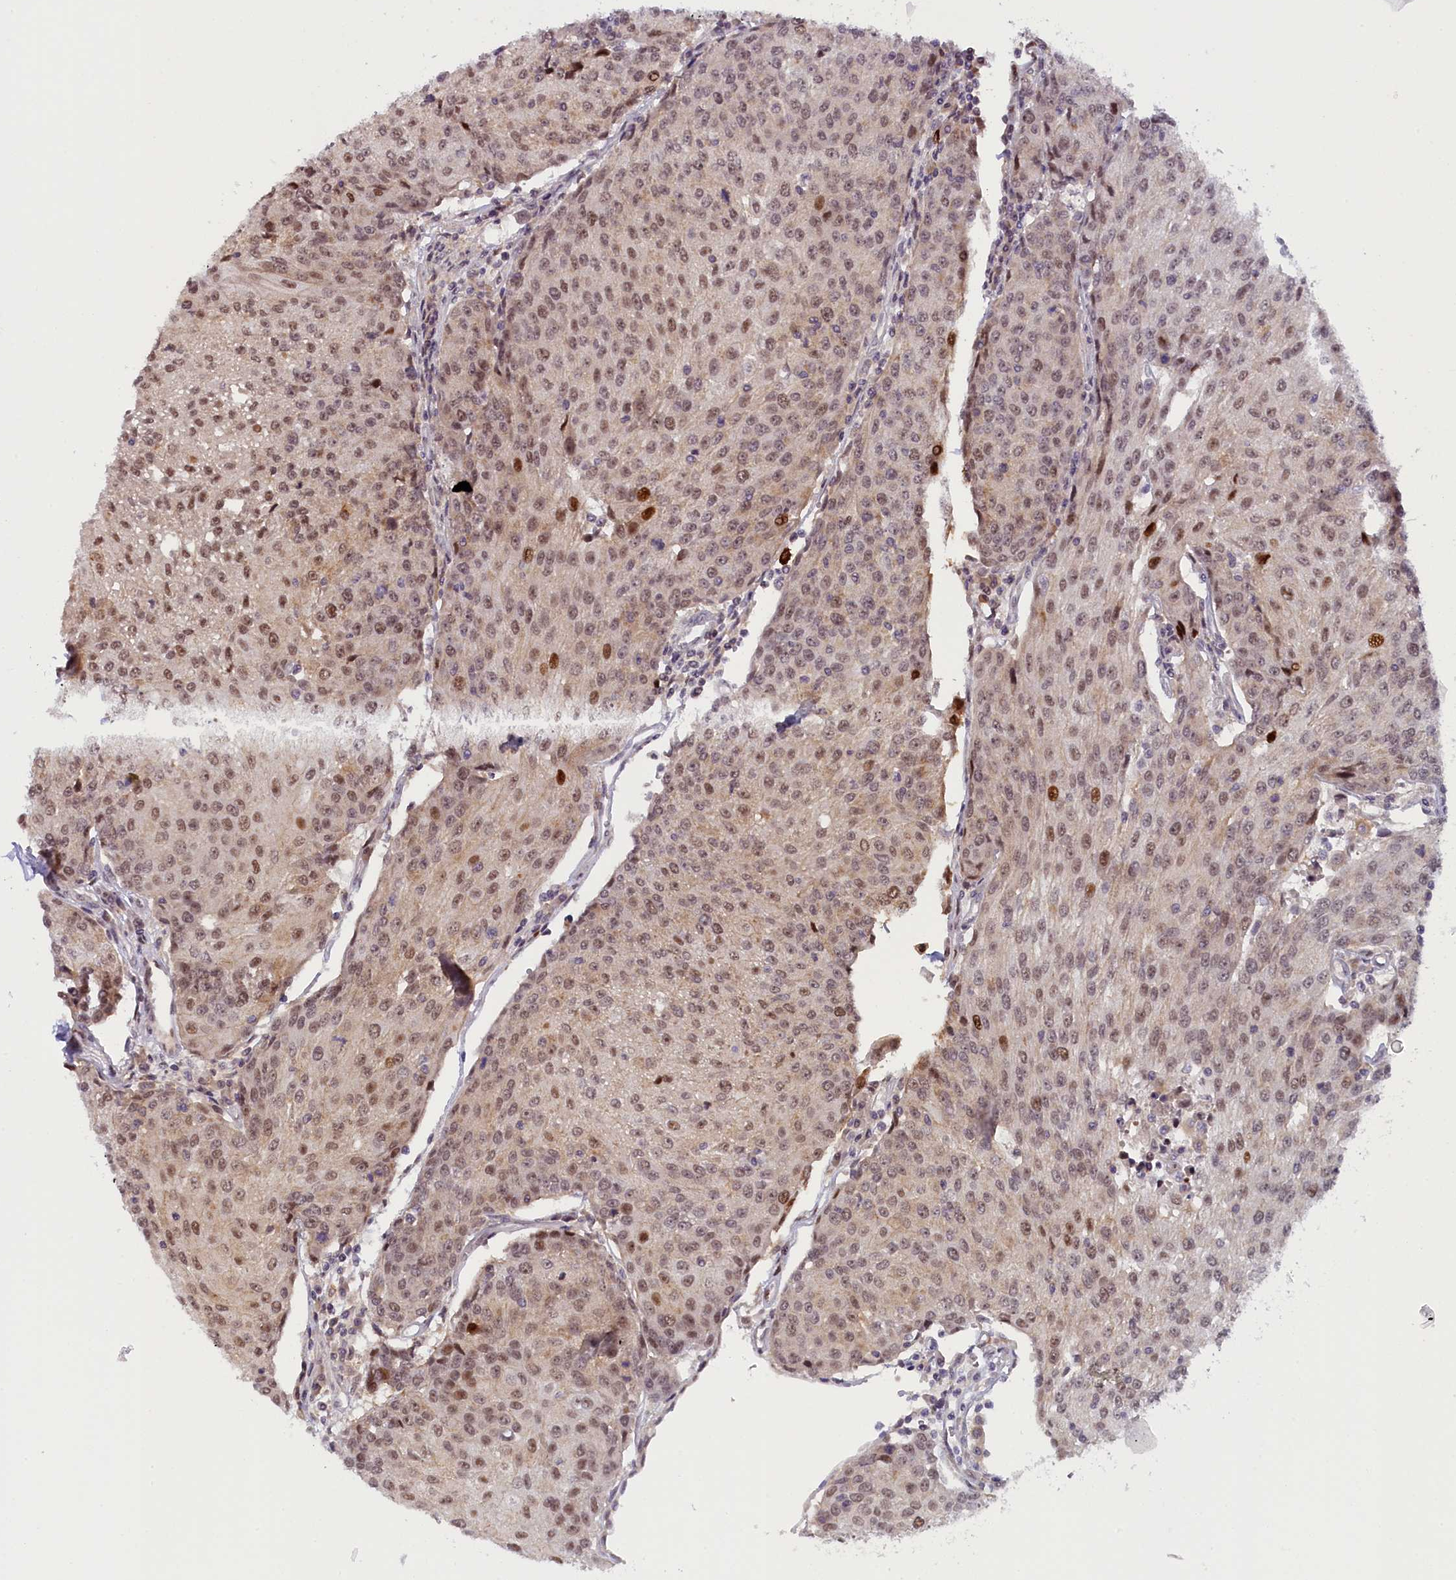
{"staining": {"intensity": "moderate", "quantity": ">75%", "location": "nuclear"}, "tissue": "urothelial cancer", "cell_type": "Tumor cells", "image_type": "cancer", "snomed": [{"axis": "morphology", "description": "Urothelial carcinoma, High grade"}, {"axis": "topography", "description": "Urinary bladder"}], "caption": "Immunohistochemical staining of human urothelial carcinoma (high-grade) reveals moderate nuclear protein expression in approximately >75% of tumor cells. (DAB IHC, brown staining for protein, blue staining for nuclei).", "gene": "CCL23", "patient": {"sex": "female", "age": 85}}